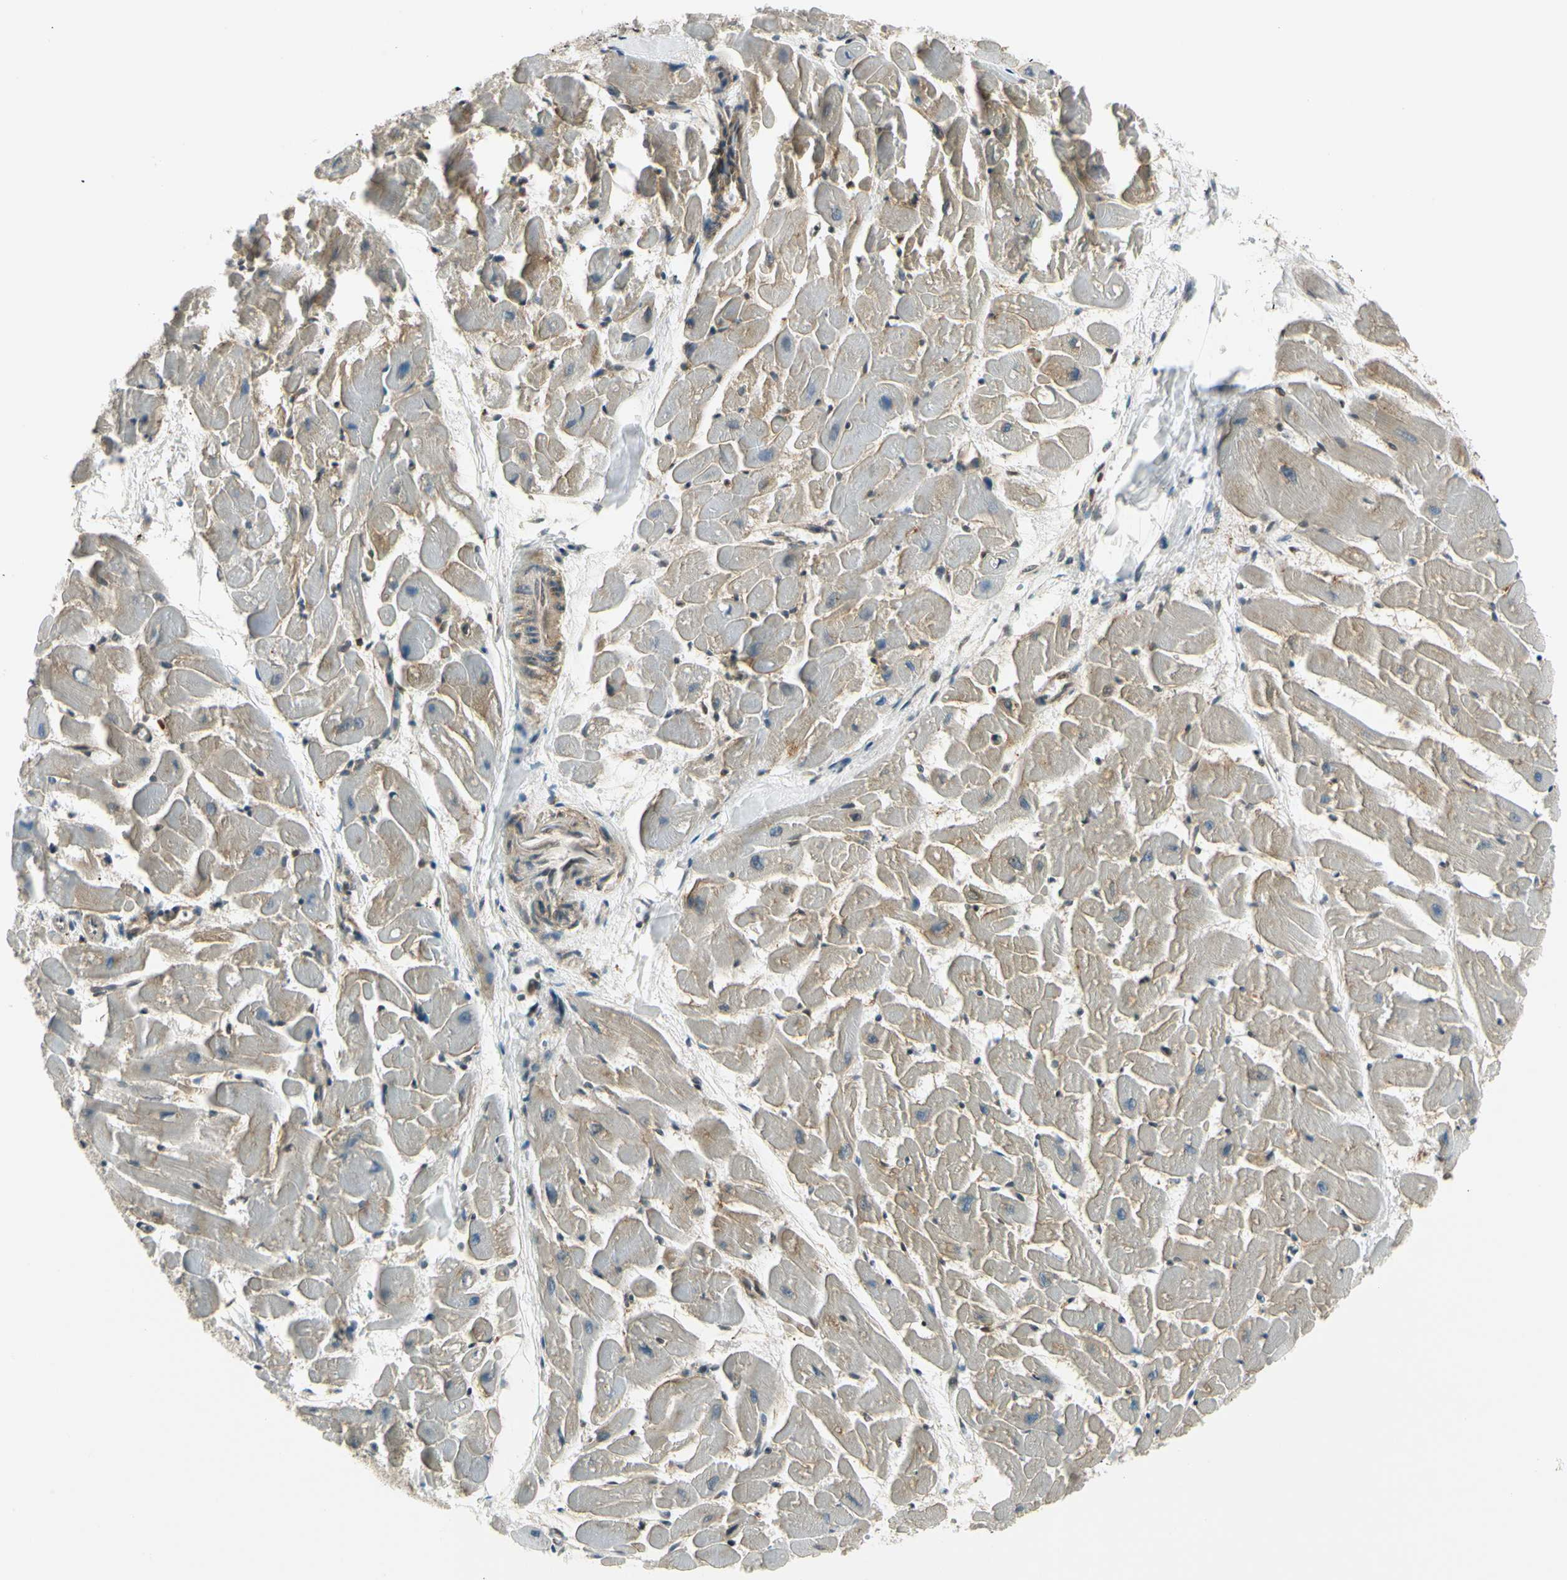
{"staining": {"intensity": "strong", "quantity": "<25%", "location": "cytoplasmic/membranous,nuclear"}, "tissue": "heart muscle", "cell_type": "Cardiomyocytes", "image_type": "normal", "snomed": [{"axis": "morphology", "description": "Normal tissue, NOS"}, {"axis": "topography", "description": "Heart"}], "caption": "The photomicrograph demonstrates staining of unremarkable heart muscle, revealing strong cytoplasmic/membranous,nuclear protein expression (brown color) within cardiomyocytes. Ihc stains the protein of interest in brown and the nuclei are stained blue.", "gene": "DAXX", "patient": {"sex": "female", "age": 19}}